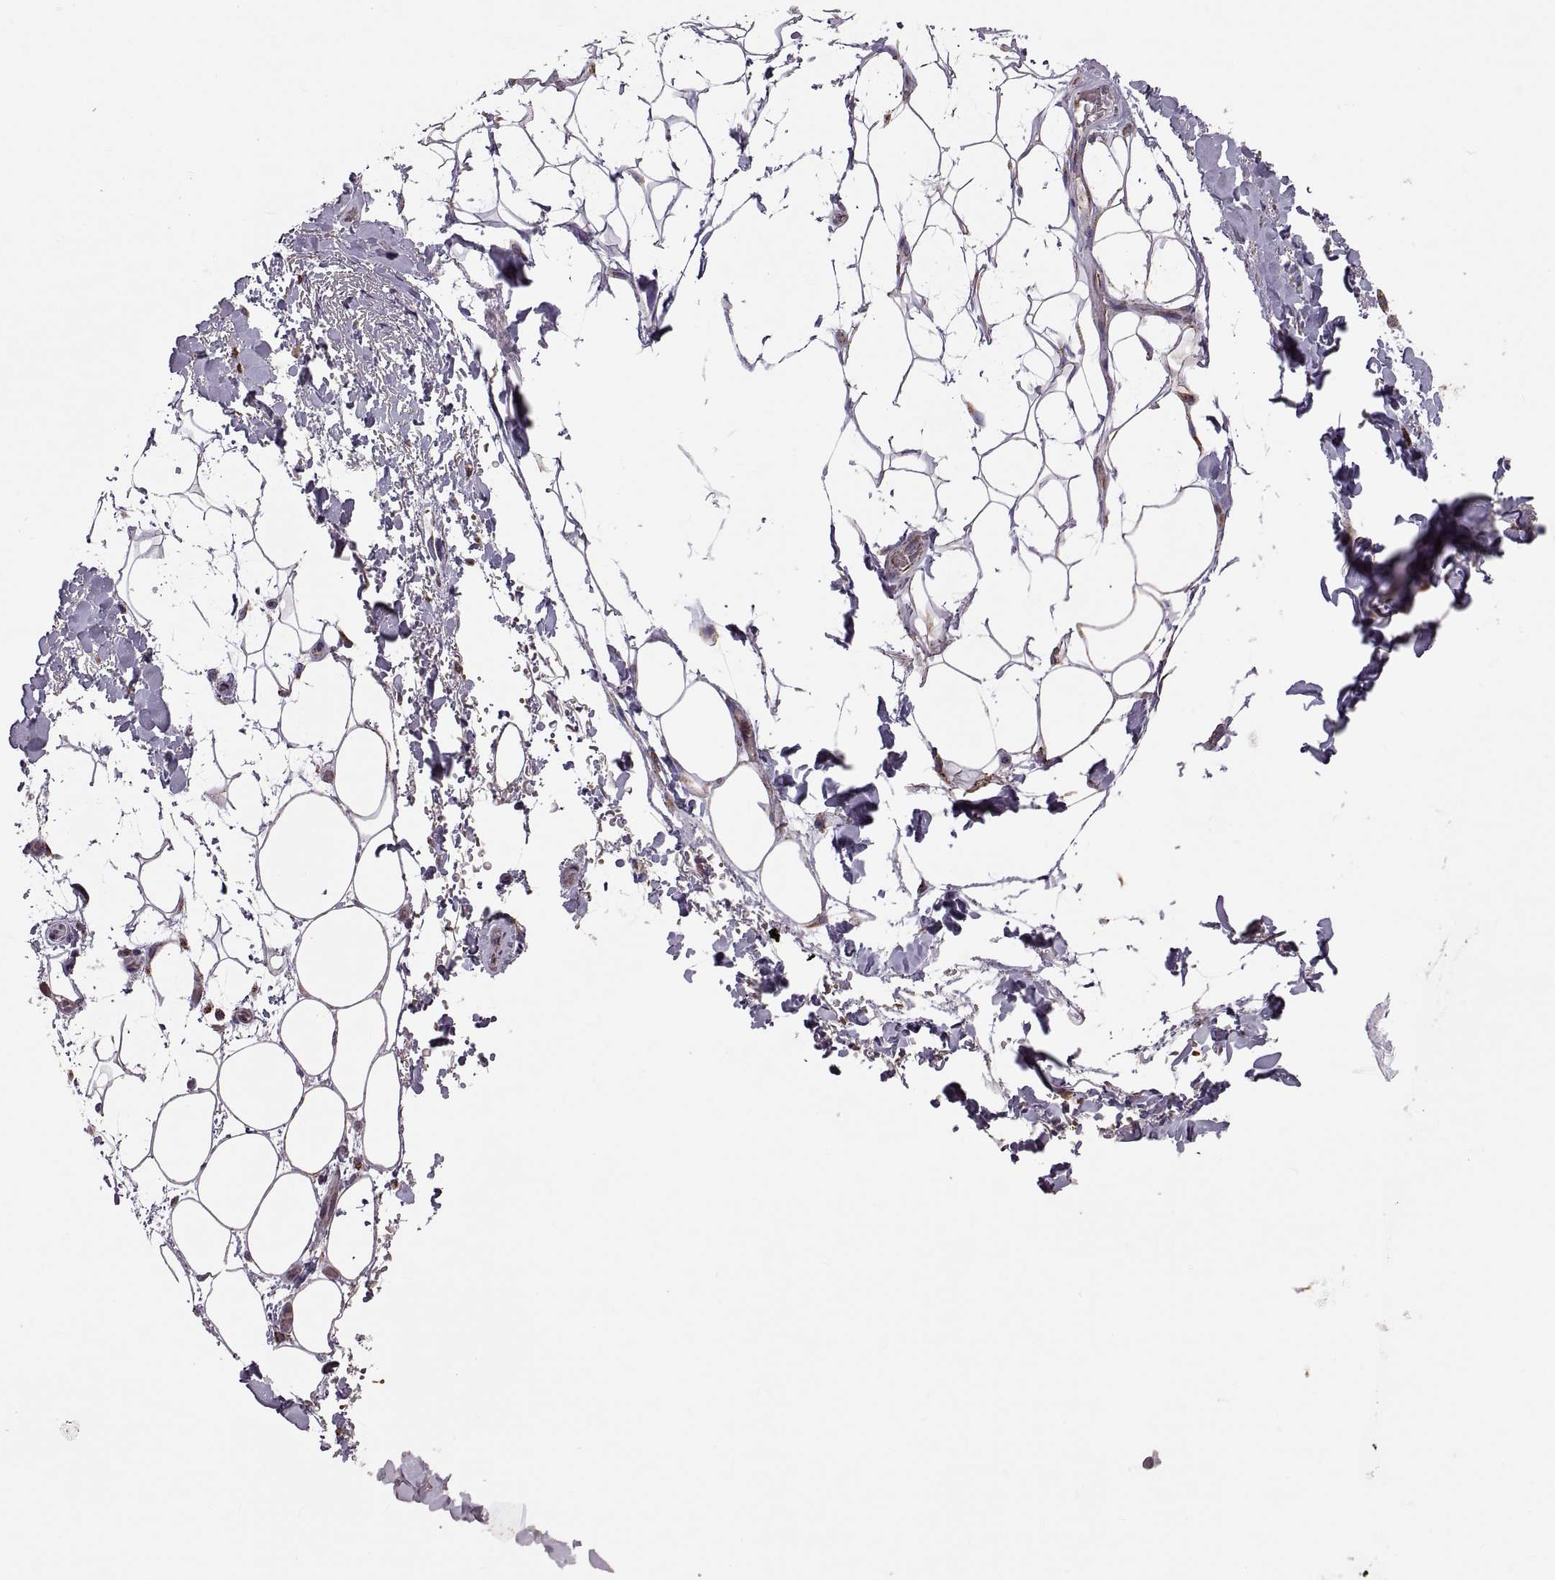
{"staining": {"intensity": "negative", "quantity": "none", "location": "none"}, "tissue": "adipose tissue", "cell_type": "Adipocytes", "image_type": "normal", "snomed": [{"axis": "morphology", "description": "Normal tissue, NOS"}, {"axis": "topography", "description": "Anal"}, {"axis": "topography", "description": "Peripheral nerve tissue"}], "caption": "Immunohistochemical staining of benign human adipose tissue shows no significant positivity in adipocytes. The staining is performed using DAB brown chromogen with nuclei counter-stained in using hematoxylin.", "gene": "ARSD", "patient": {"sex": "male", "age": 53}}